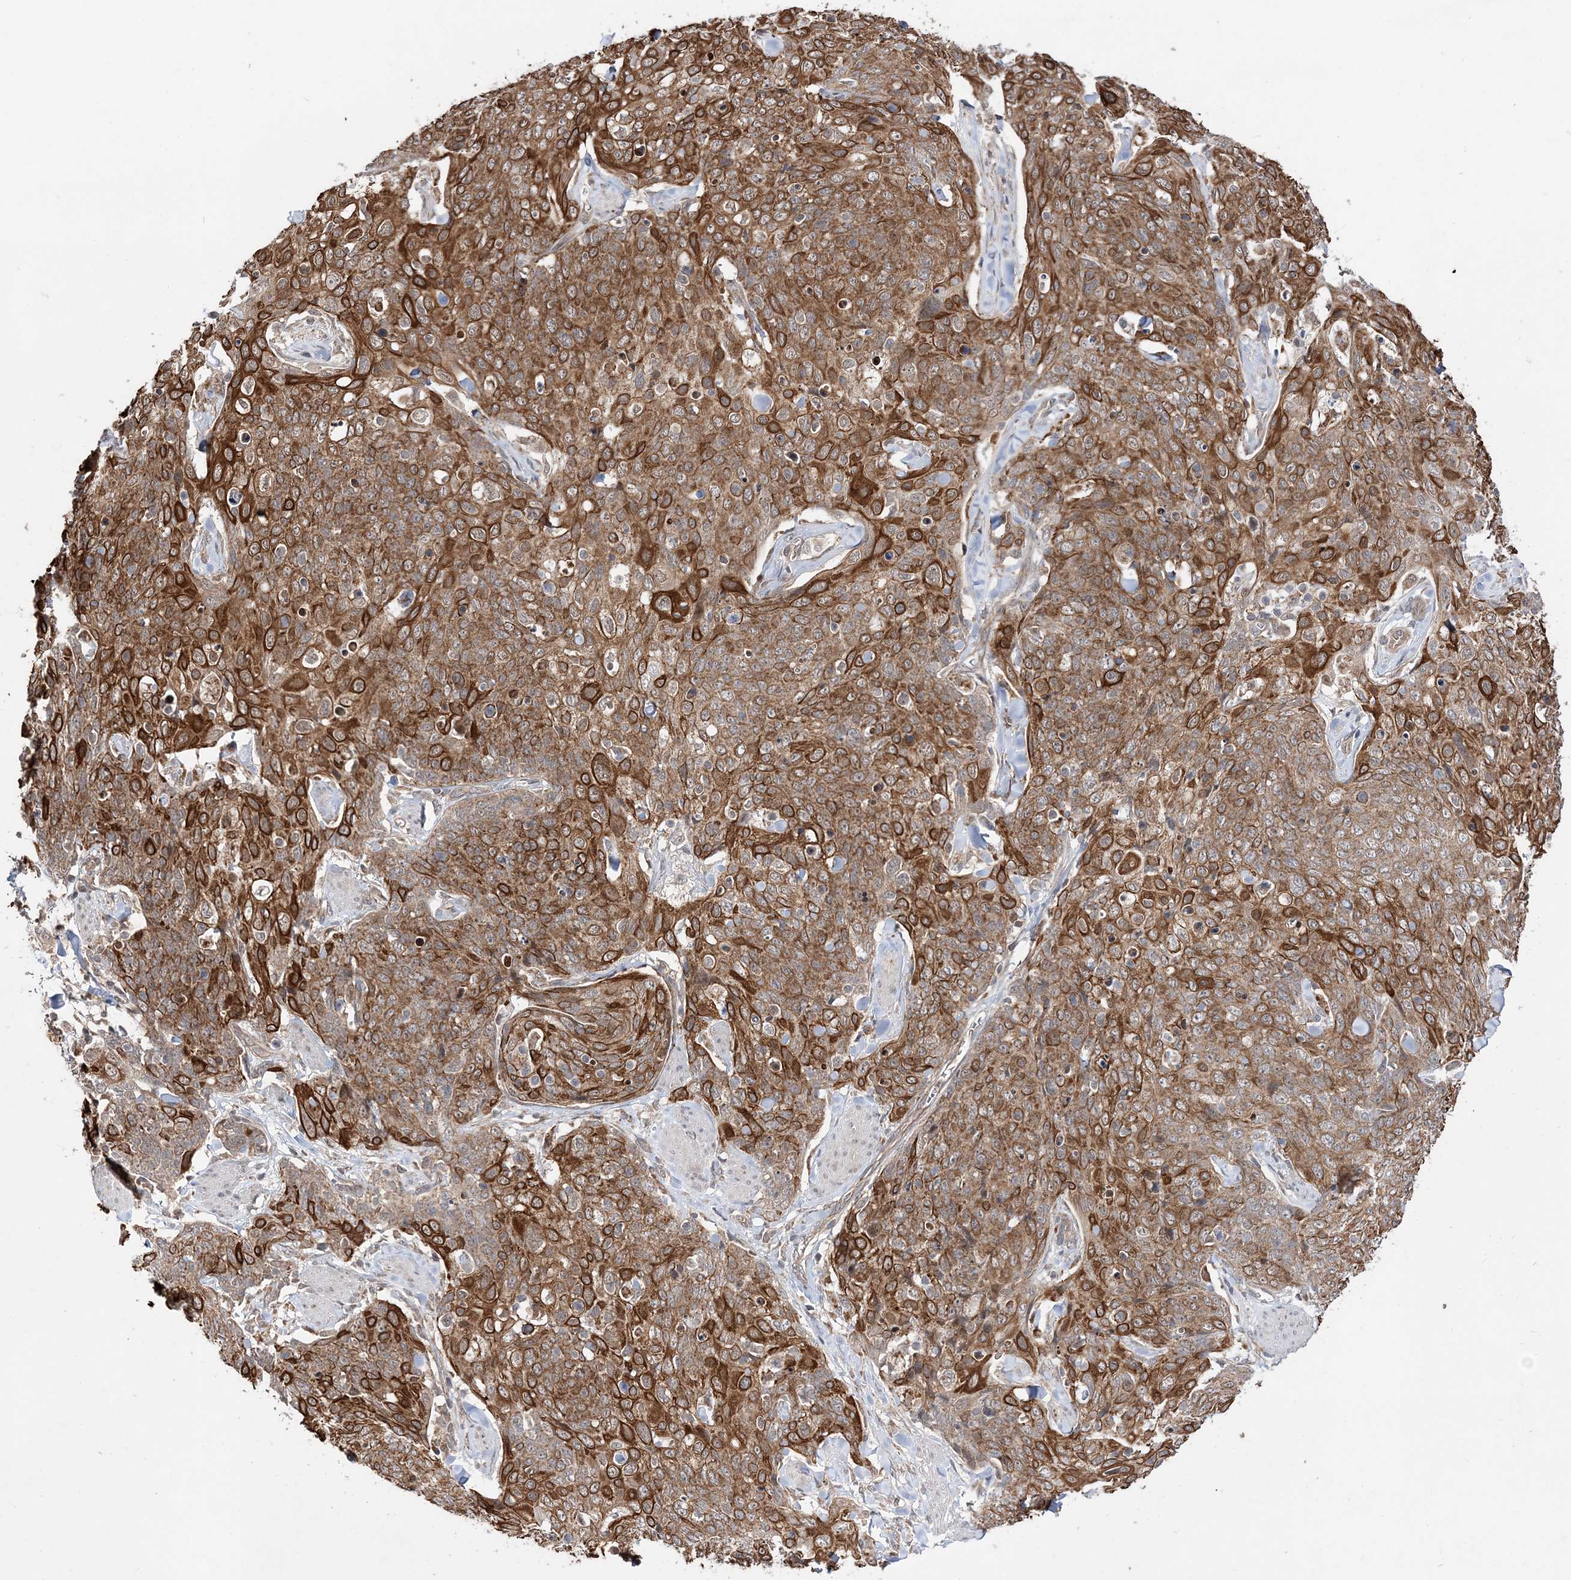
{"staining": {"intensity": "strong", "quantity": "25%-75%", "location": "cytoplasmic/membranous"}, "tissue": "skin cancer", "cell_type": "Tumor cells", "image_type": "cancer", "snomed": [{"axis": "morphology", "description": "Squamous cell carcinoma, NOS"}, {"axis": "topography", "description": "Skin"}, {"axis": "topography", "description": "Vulva"}], "caption": "This micrograph shows immunohistochemistry (IHC) staining of skin squamous cell carcinoma, with high strong cytoplasmic/membranous expression in approximately 25%-75% of tumor cells.", "gene": "DALRD3", "patient": {"sex": "female", "age": 85}}